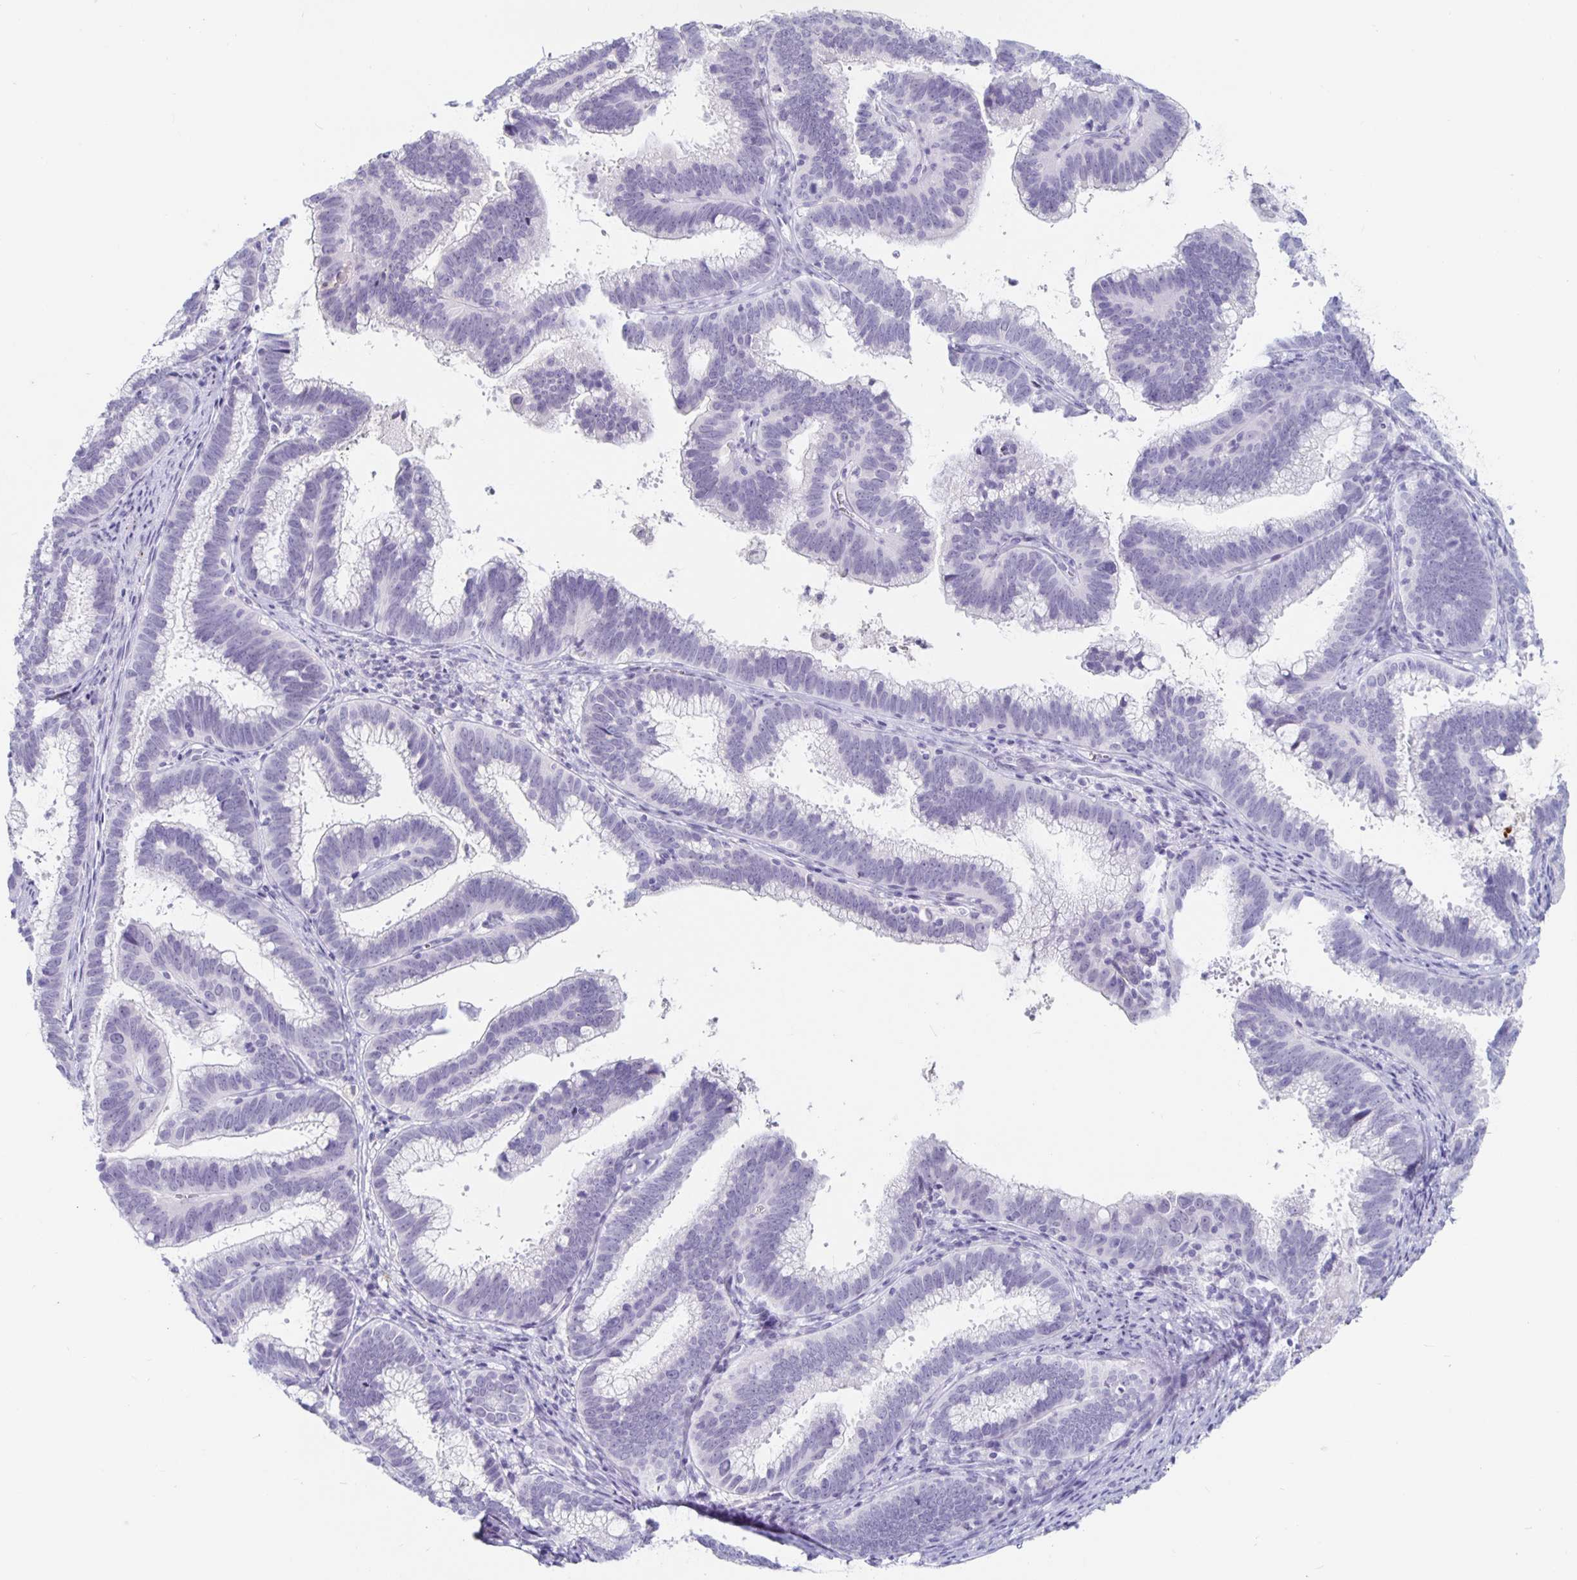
{"staining": {"intensity": "negative", "quantity": "none", "location": "none"}, "tissue": "cervical cancer", "cell_type": "Tumor cells", "image_type": "cancer", "snomed": [{"axis": "morphology", "description": "Adenocarcinoma, NOS"}, {"axis": "topography", "description": "Cervix"}], "caption": "This histopathology image is of cervical cancer stained with IHC to label a protein in brown with the nuclei are counter-stained blue. There is no expression in tumor cells. Brightfield microscopy of immunohistochemistry stained with DAB (brown) and hematoxylin (blue), captured at high magnification.", "gene": "KCNQ2", "patient": {"sex": "female", "age": 61}}